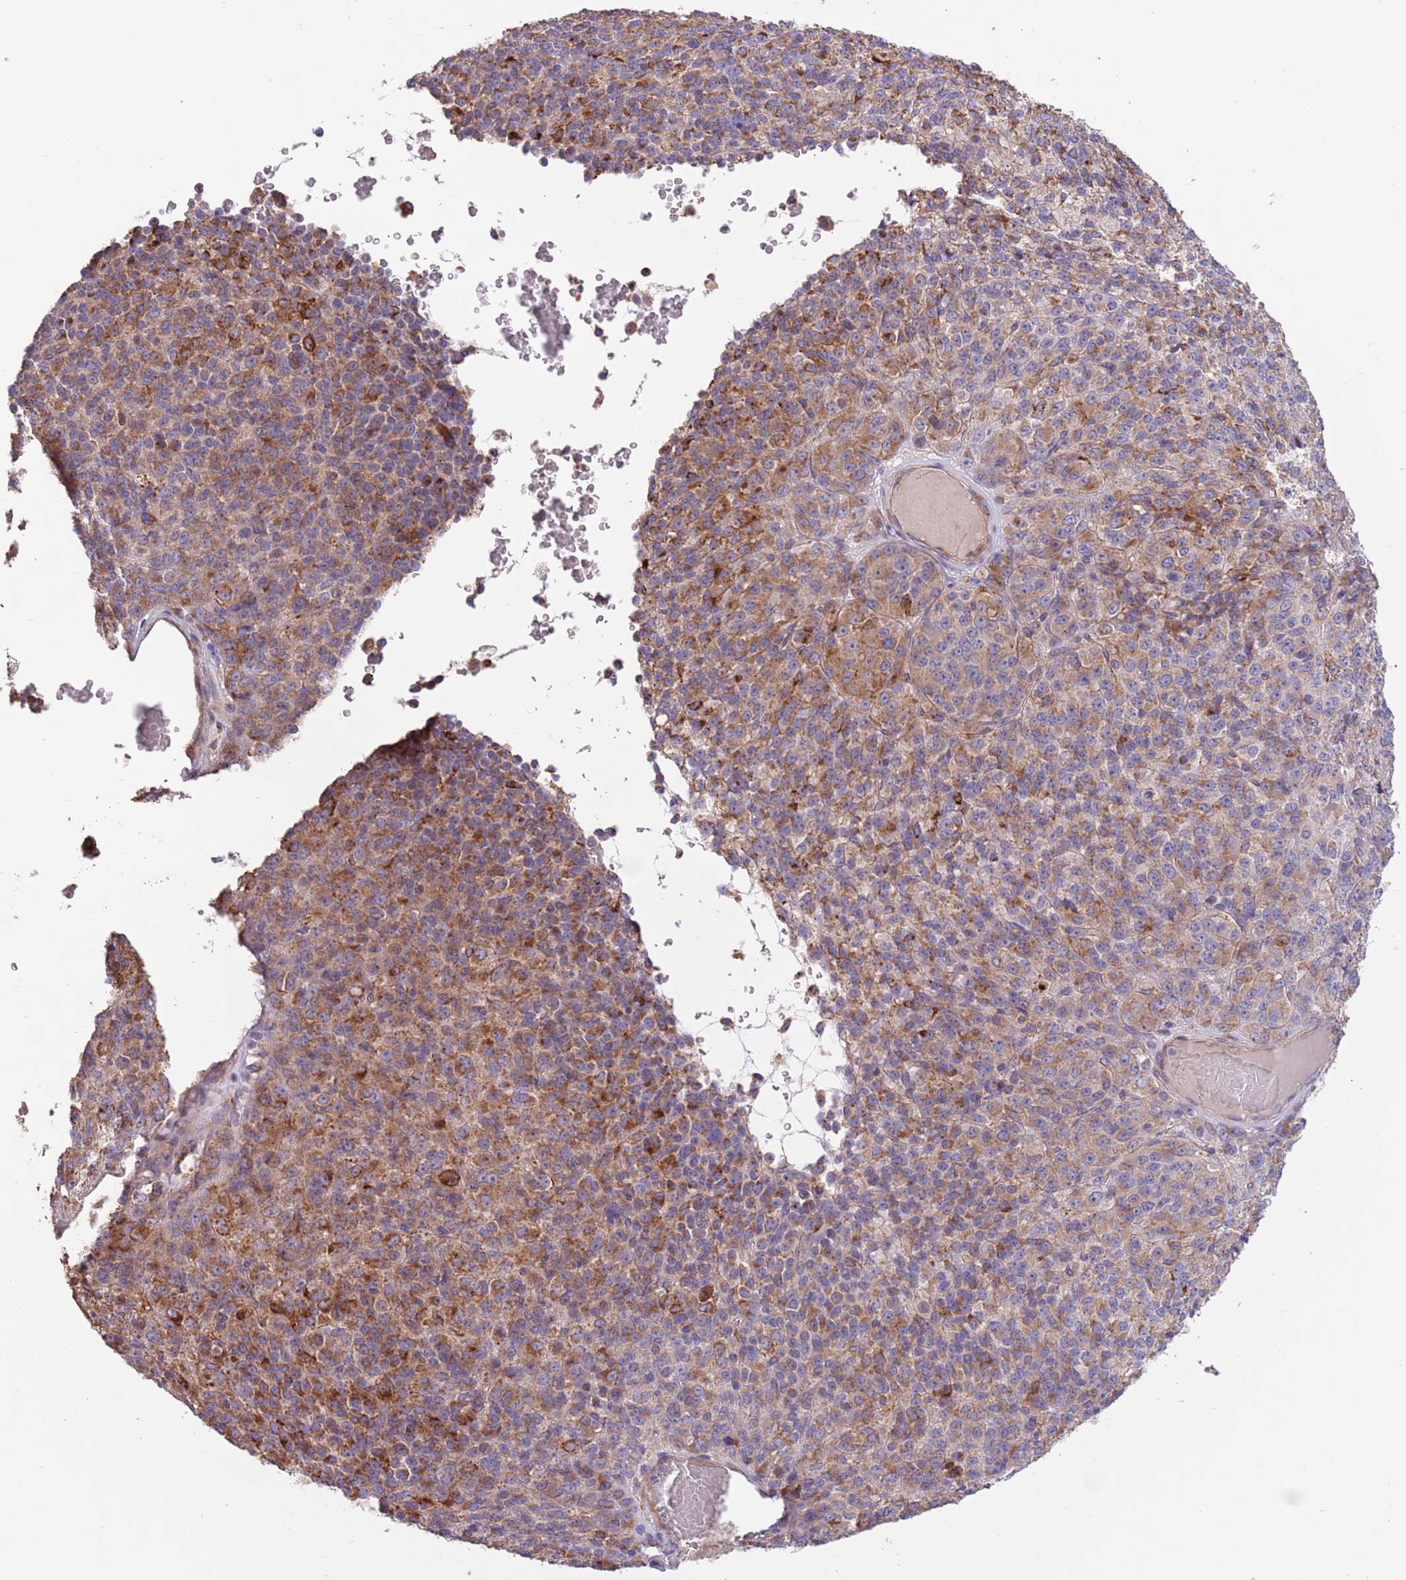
{"staining": {"intensity": "moderate", "quantity": ">75%", "location": "cytoplasmic/membranous"}, "tissue": "melanoma", "cell_type": "Tumor cells", "image_type": "cancer", "snomed": [{"axis": "morphology", "description": "Malignant melanoma, Metastatic site"}, {"axis": "topography", "description": "Brain"}], "caption": "Protein expression analysis of malignant melanoma (metastatic site) shows moderate cytoplasmic/membranous staining in about >75% of tumor cells. (DAB (3,3'-diaminobenzidine) = brown stain, brightfield microscopy at high magnification).", "gene": "DOCK6", "patient": {"sex": "female", "age": 56}}